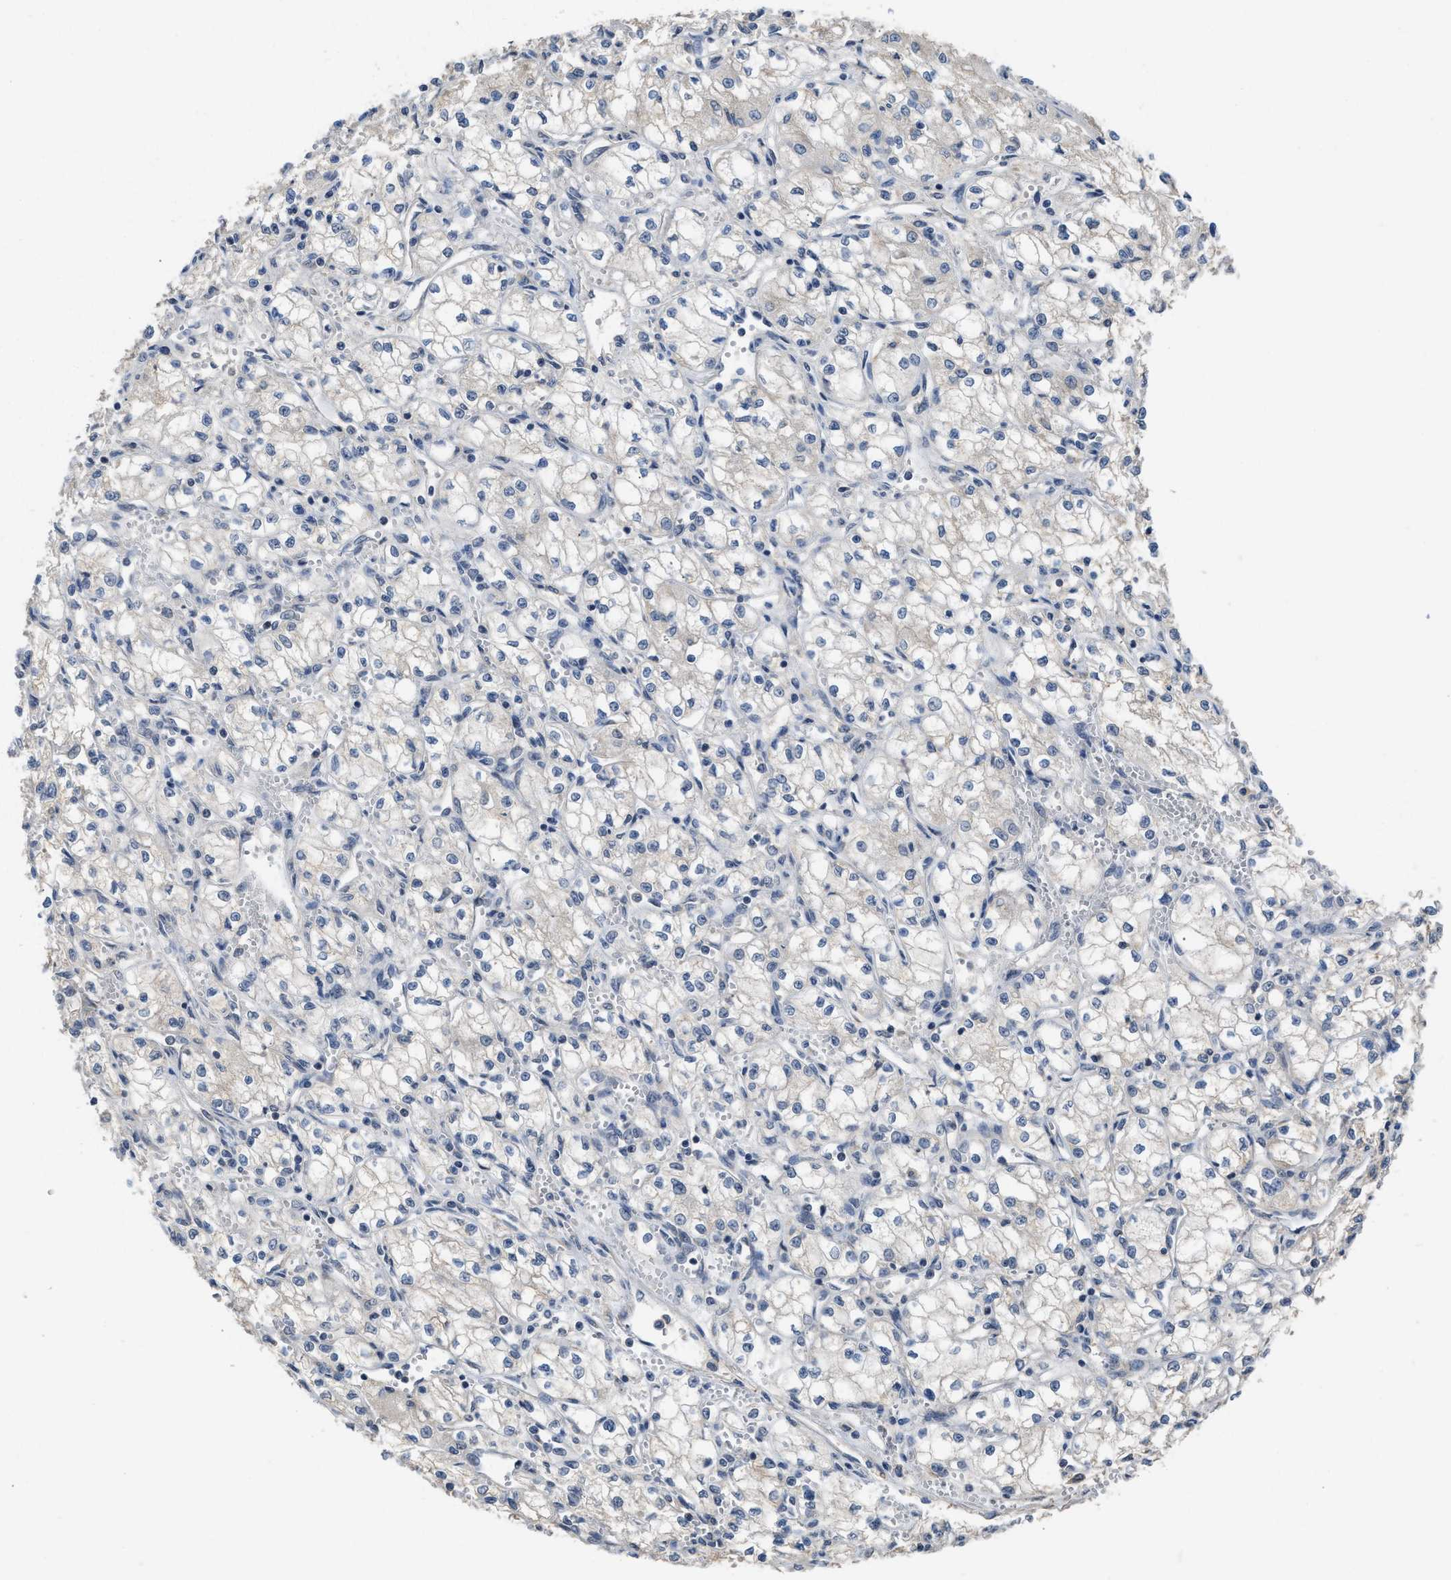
{"staining": {"intensity": "negative", "quantity": "none", "location": "none"}, "tissue": "renal cancer", "cell_type": "Tumor cells", "image_type": "cancer", "snomed": [{"axis": "morphology", "description": "Normal tissue, NOS"}, {"axis": "morphology", "description": "Adenocarcinoma, NOS"}, {"axis": "topography", "description": "Kidney"}], "caption": "Immunohistochemistry (IHC) image of neoplastic tissue: human renal cancer stained with DAB reveals no significant protein expression in tumor cells.", "gene": "TERF2IP", "patient": {"sex": "male", "age": 59}}